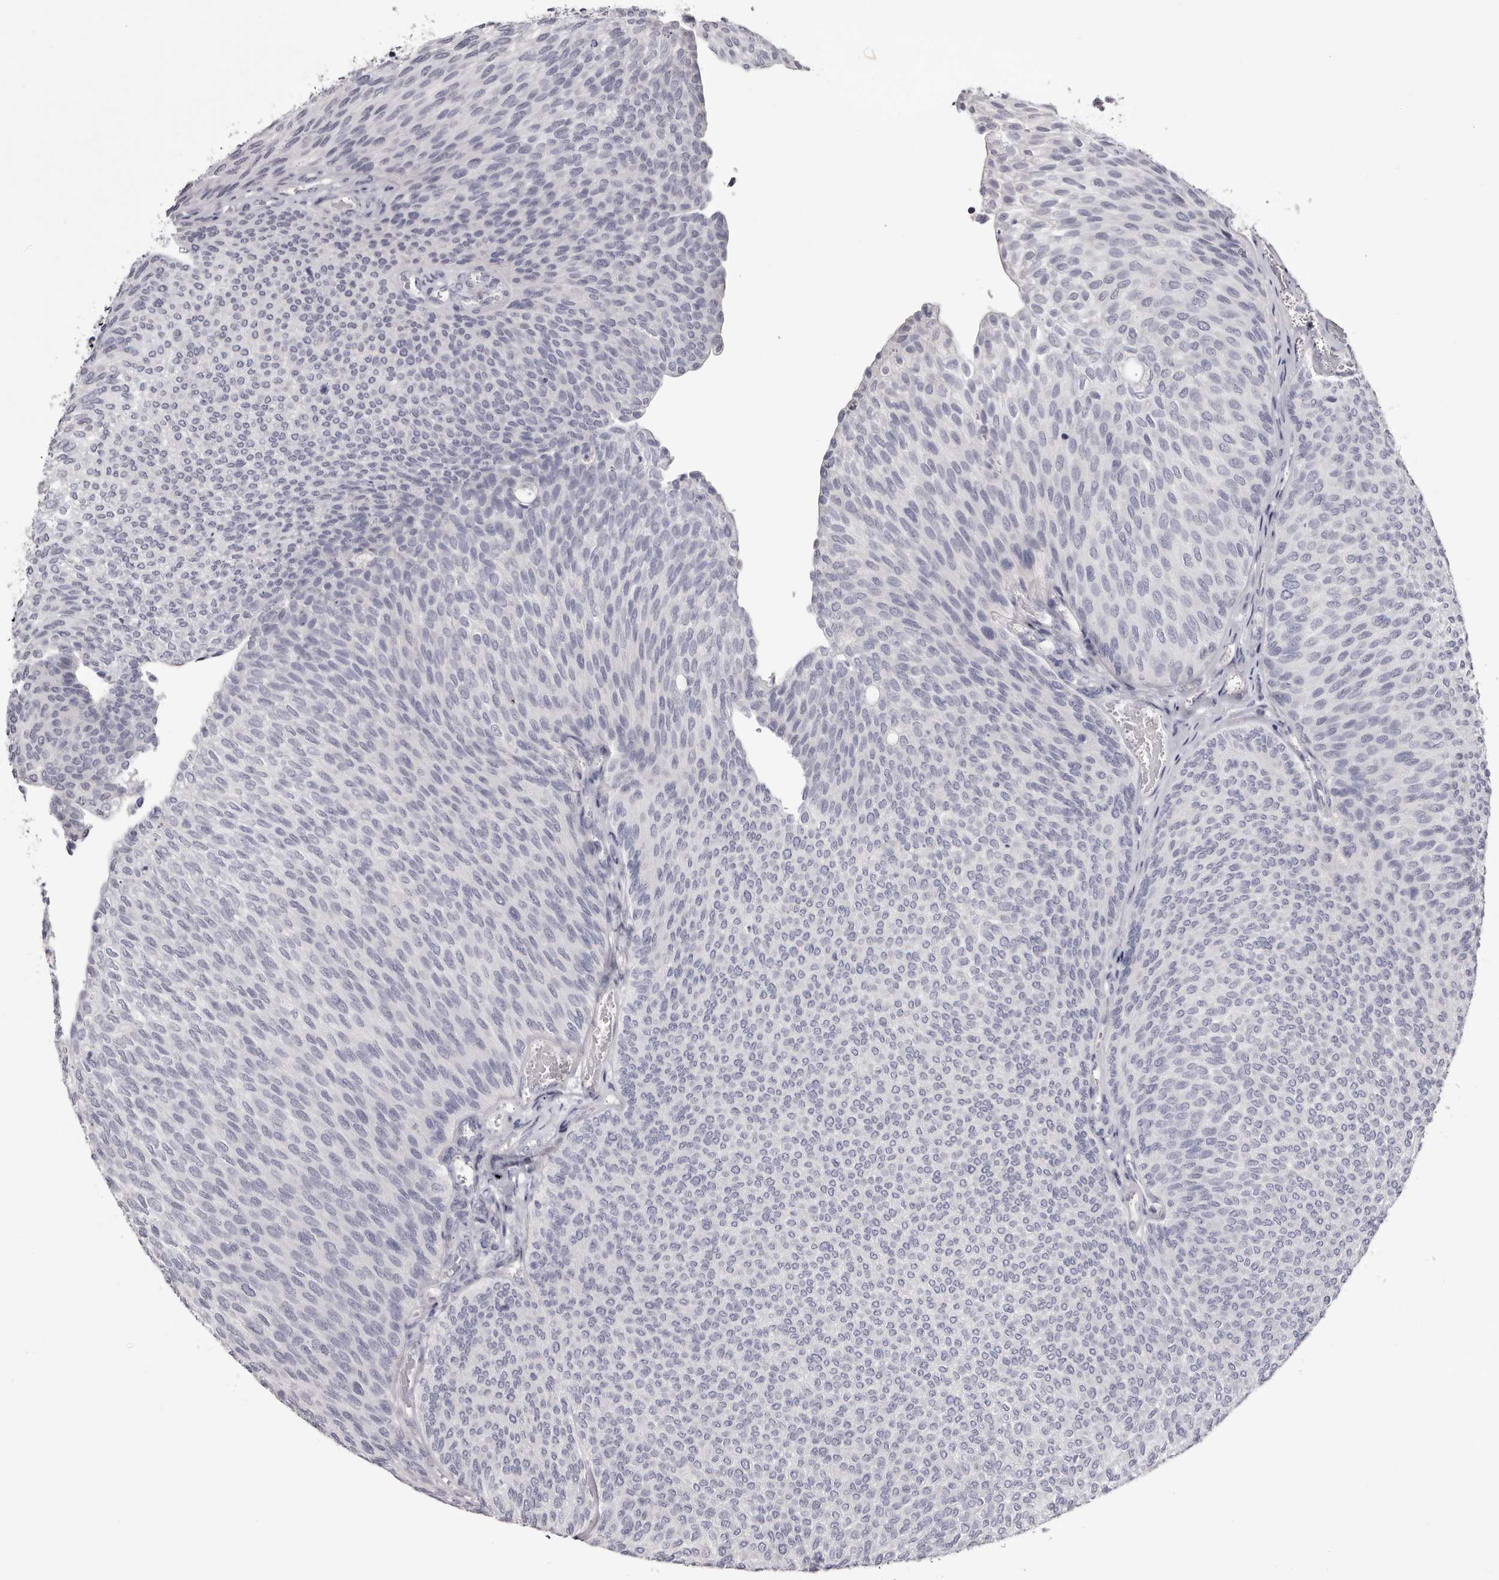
{"staining": {"intensity": "negative", "quantity": "none", "location": "none"}, "tissue": "urothelial cancer", "cell_type": "Tumor cells", "image_type": "cancer", "snomed": [{"axis": "morphology", "description": "Urothelial carcinoma, Low grade"}, {"axis": "topography", "description": "Urinary bladder"}], "caption": "A photomicrograph of human urothelial cancer is negative for staining in tumor cells. (DAB (3,3'-diaminobenzidine) immunohistochemistry with hematoxylin counter stain).", "gene": "CA6", "patient": {"sex": "female", "age": 79}}